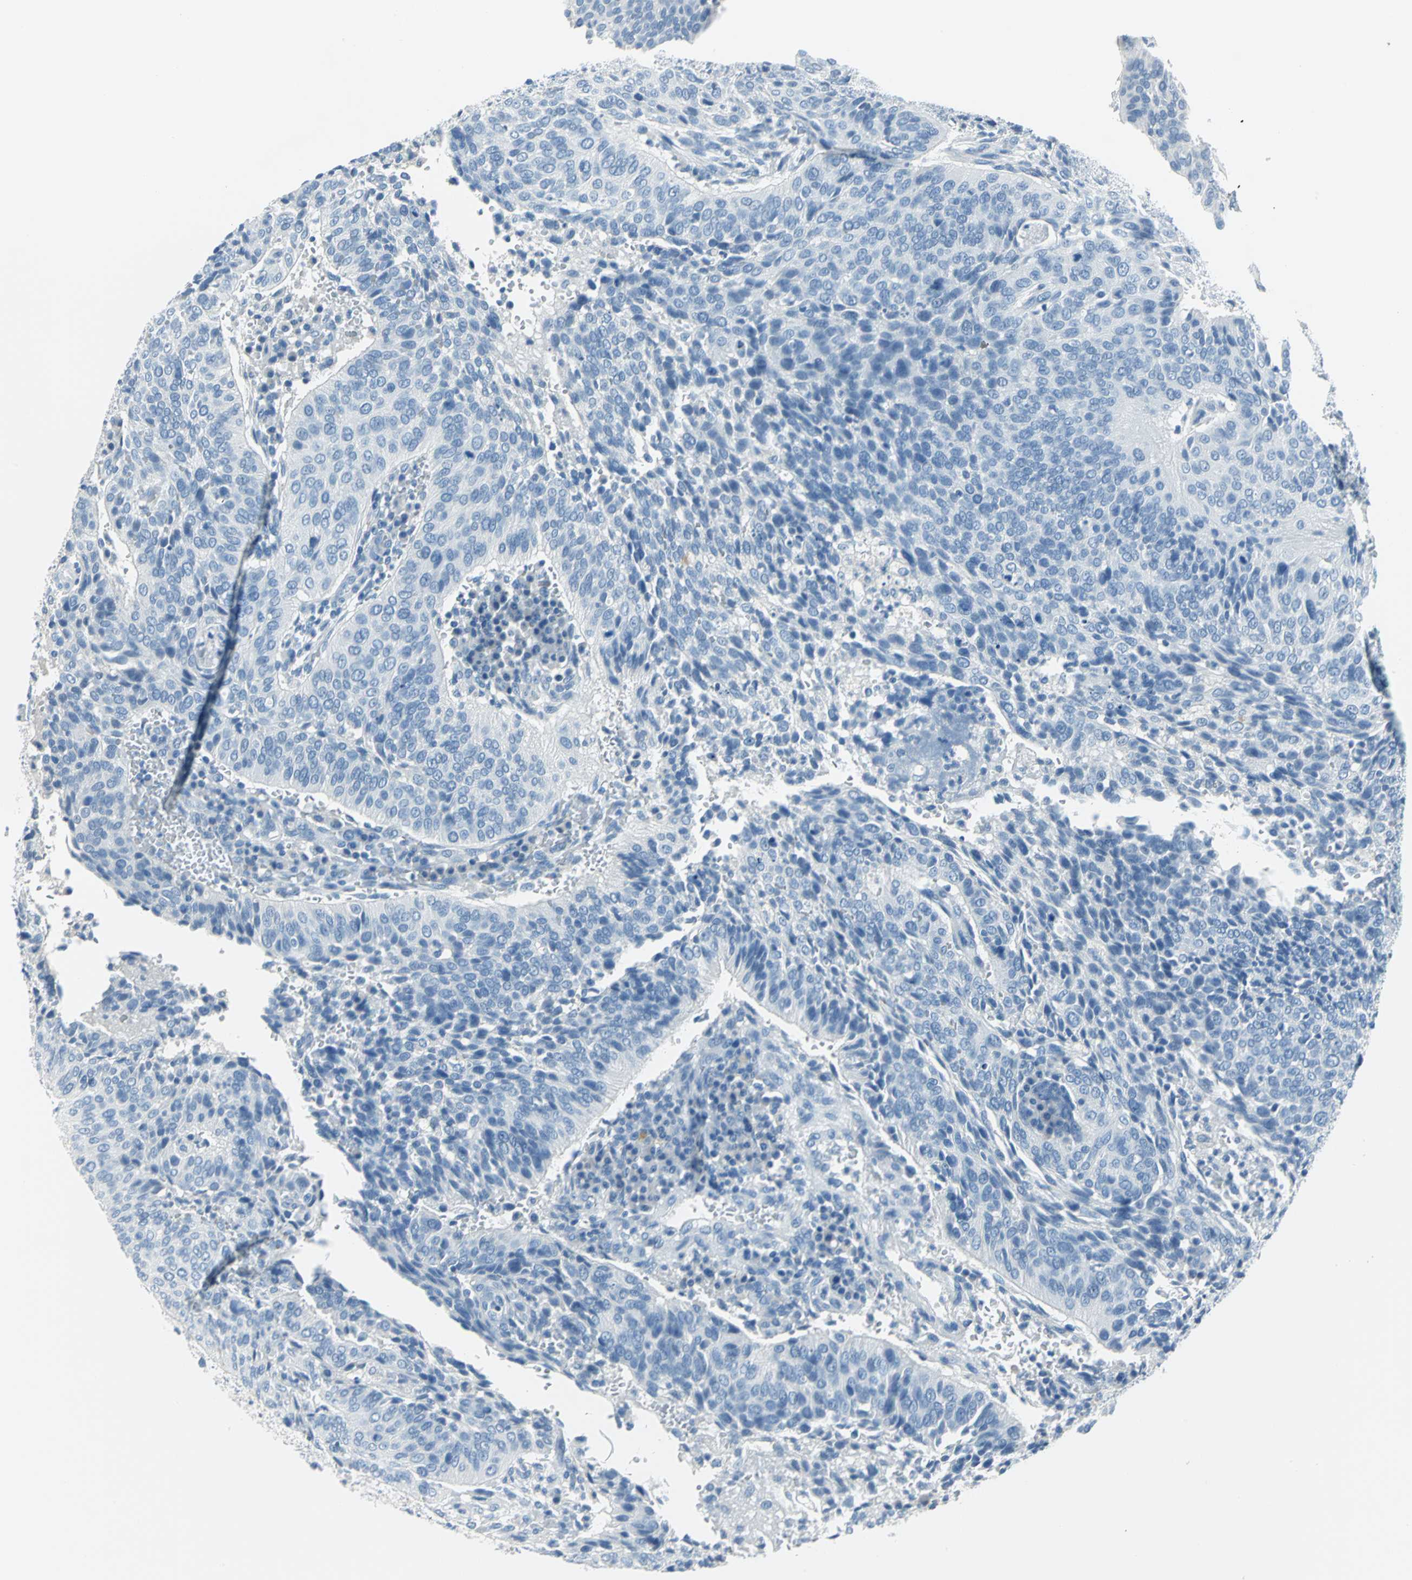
{"staining": {"intensity": "negative", "quantity": "none", "location": "none"}, "tissue": "cervical cancer", "cell_type": "Tumor cells", "image_type": "cancer", "snomed": [{"axis": "morphology", "description": "Squamous cell carcinoma, NOS"}, {"axis": "topography", "description": "Cervix"}], "caption": "Immunohistochemical staining of cervical squamous cell carcinoma demonstrates no significant expression in tumor cells. (DAB immunohistochemistry (IHC), high magnification).", "gene": "PKLR", "patient": {"sex": "female", "age": 39}}